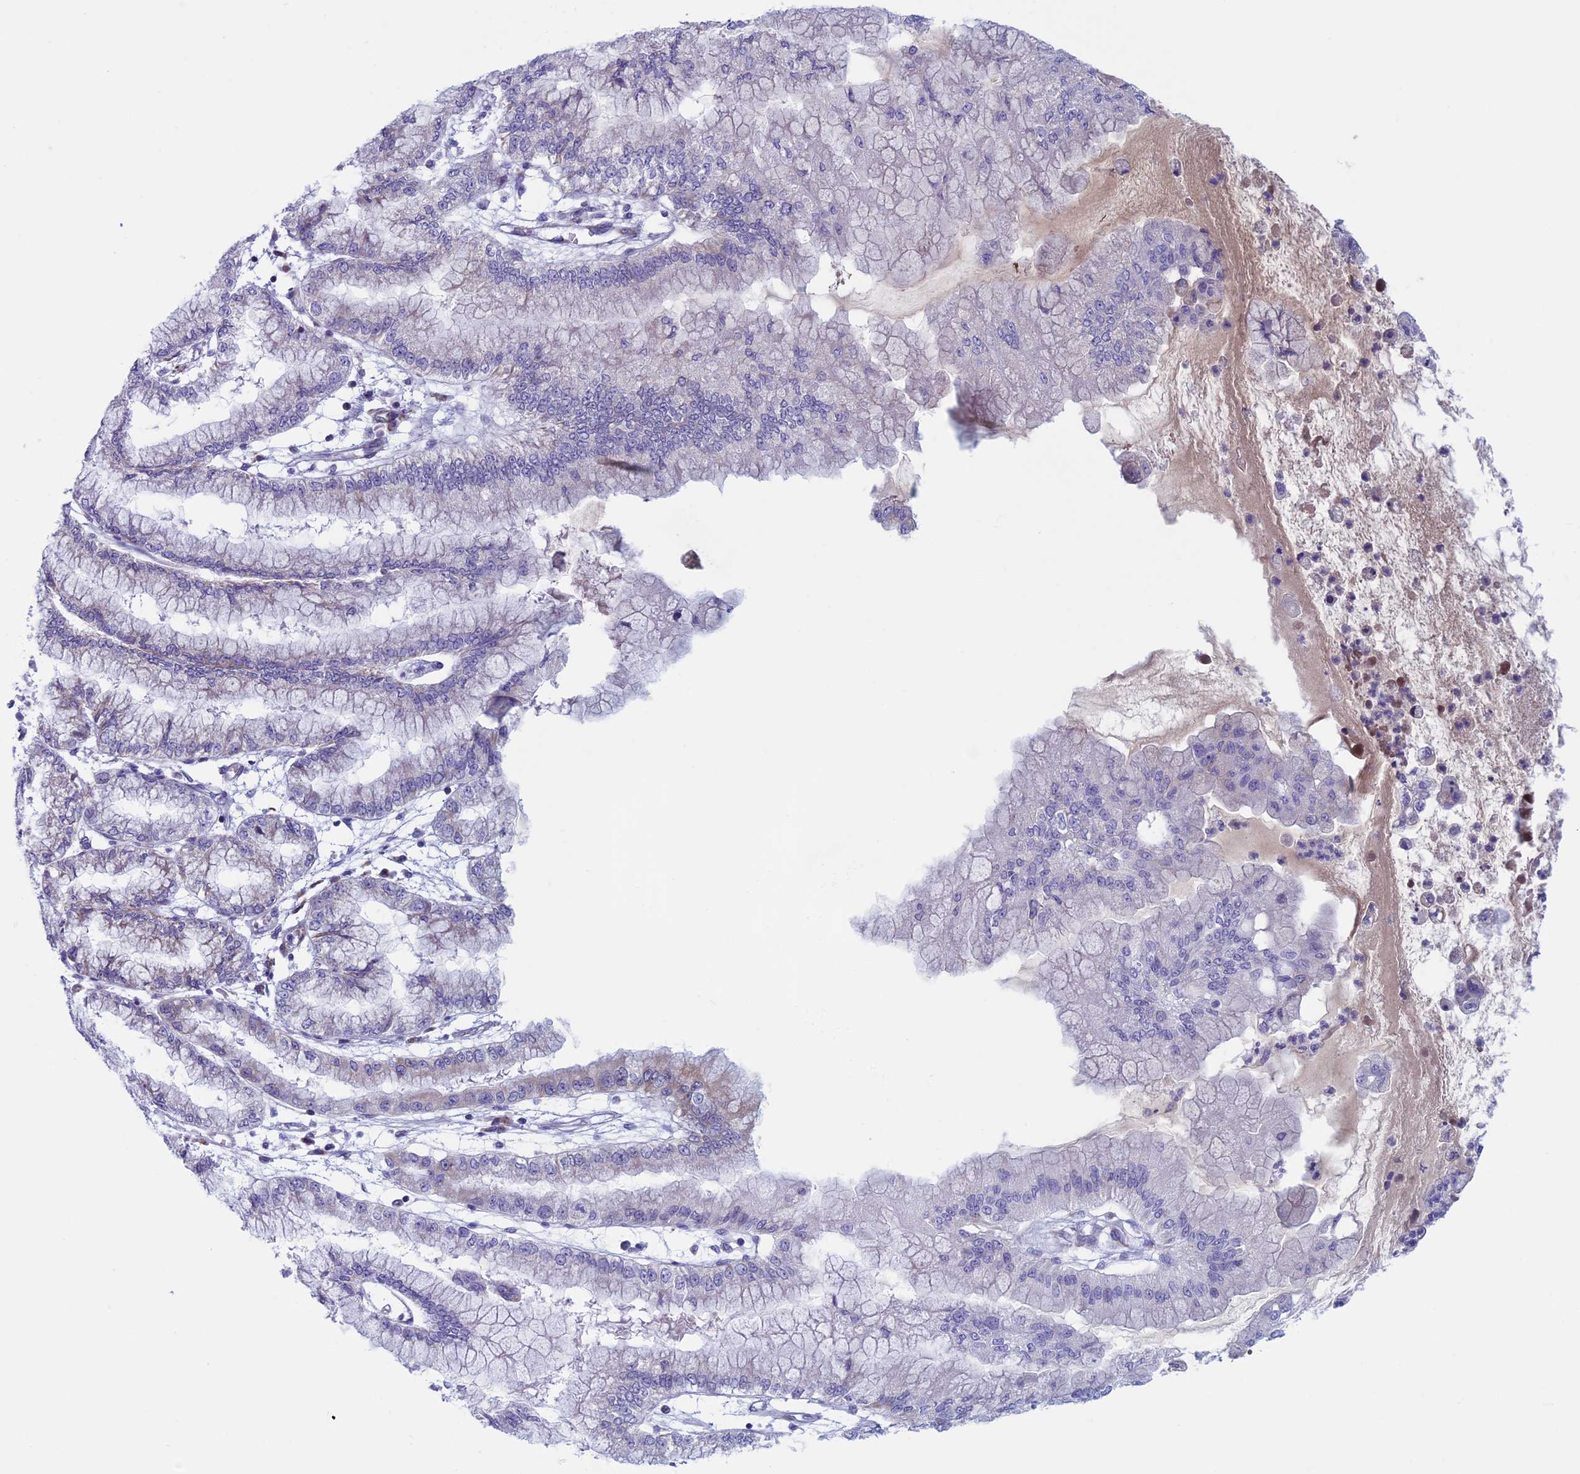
{"staining": {"intensity": "negative", "quantity": "none", "location": "none"}, "tissue": "pancreatic cancer", "cell_type": "Tumor cells", "image_type": "cancer", "snomed": [{"axis": "morphology", "description": "Adenocarcinoma, NOS"}, {"axis": "topography", "description": "Pancreas"}], "caption": "IHC image of pancreatic cancer (adenocarcinoma) stained for a protein (brown), which displays no expression in tumor cells.", "gene": "NDUFB9", "patient": {"sex": "male", "age": 73}}